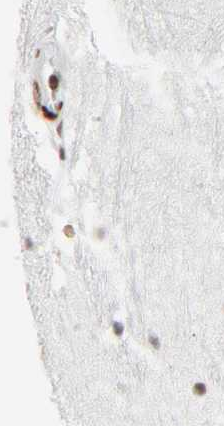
{"staining": {"intensity": "negative", "quantity": "none", "location": "none"}, "tissue": "hippocampus", "cell_type": "Glial cells", "image_type": "normal", "snomed": [{"axis": "morphology", "description": "Normal tissue, NOS"}, {"axis": "topography", "description": "Hippocampus"}], "caption": "Protein analysis of normal hippocampus reveals no significant expression in glial cells. (DAB (3,3'-diaminobenzidine) IHC with hematoxylin counter stain).", "gene": "WAS", "patient": {"sex": "female", "age": 19}}